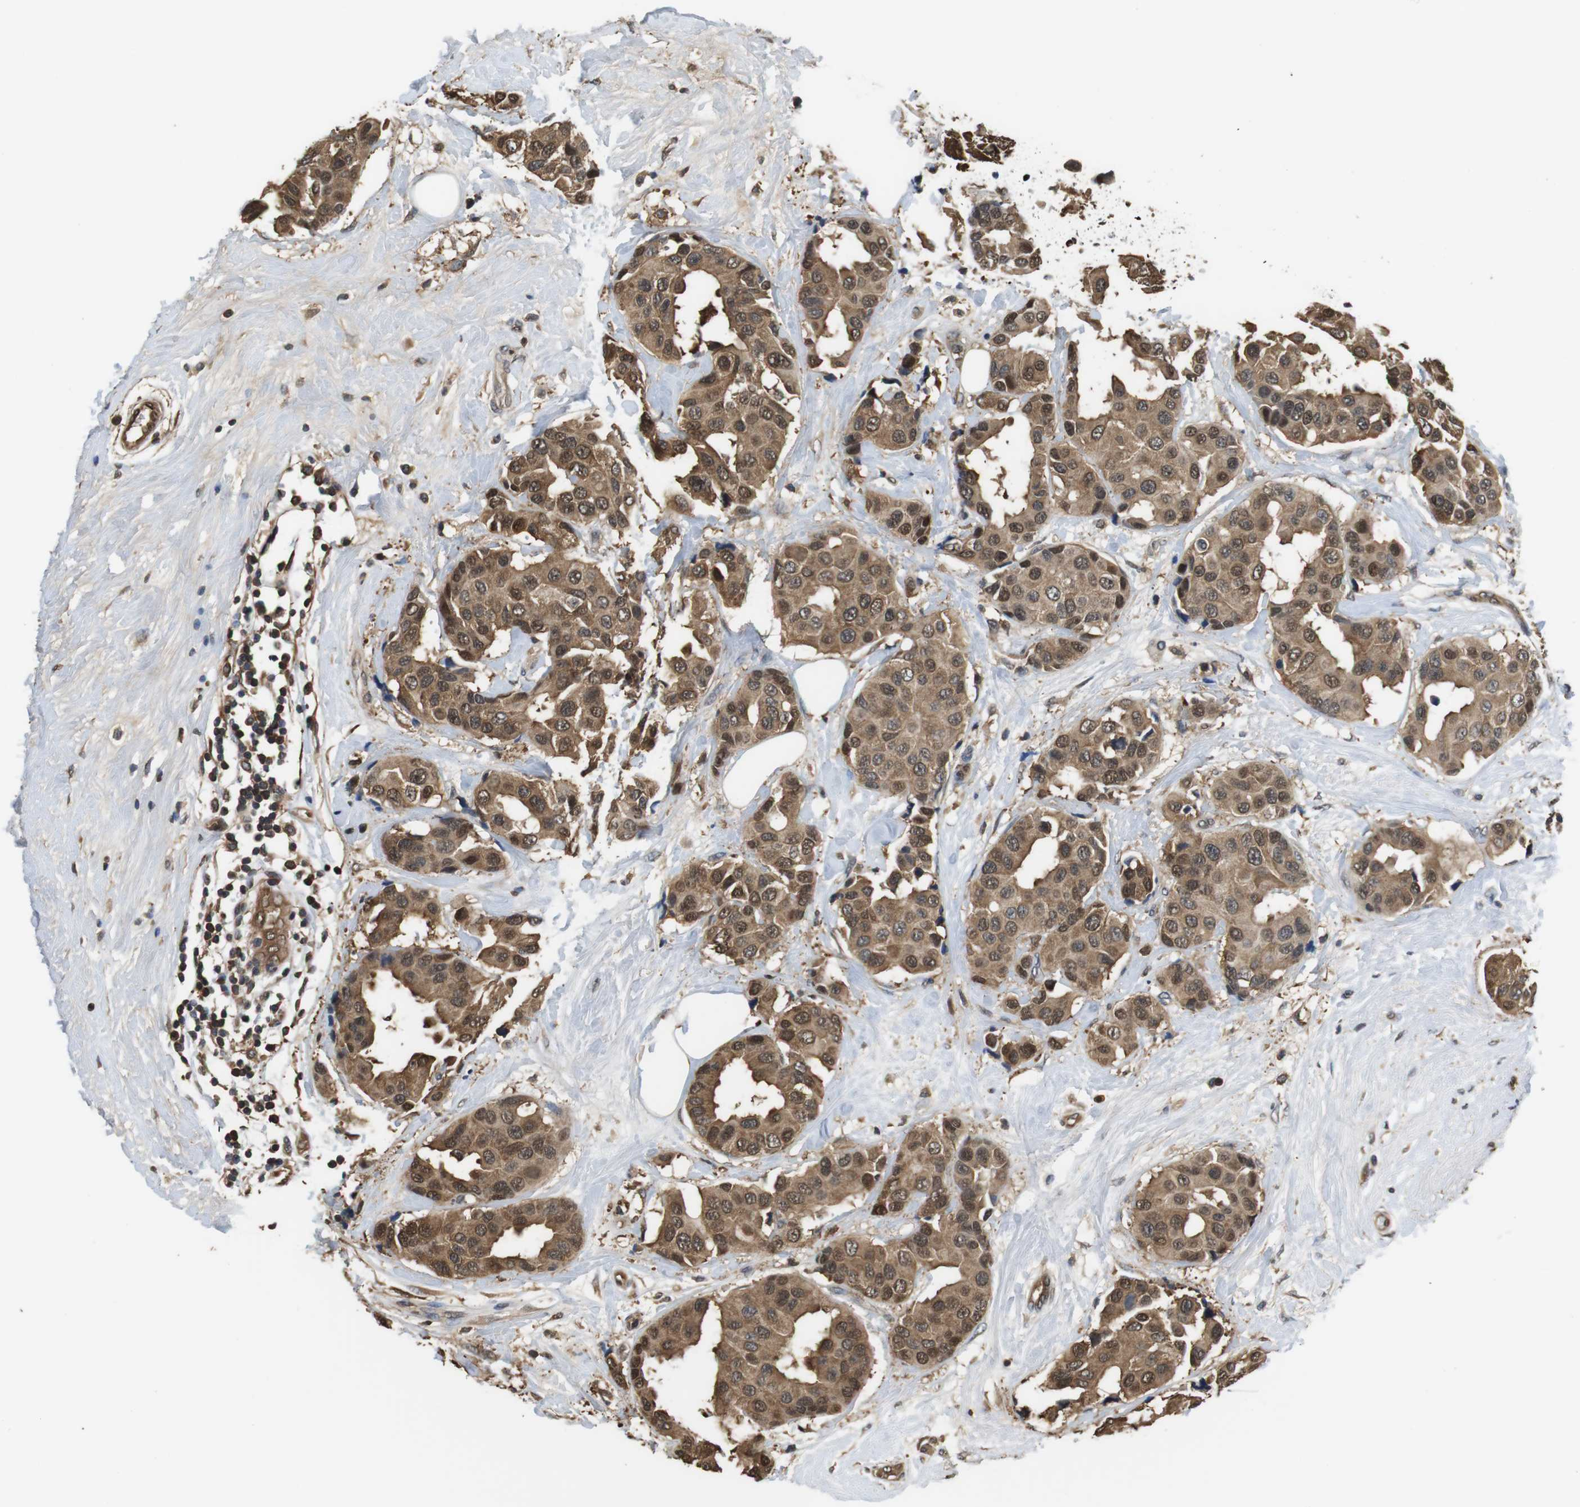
{"staining": {"intensity": "moderate", "quantity": ">75%", "location": "cytoplasmic/membranous,nuclear"}, "tissue": "breast cancer", "cell_type": "Tumor cells", "image_type": "cancer", "snomed": [{"axis": "morphology", "description": "Normal tissue, NOS"}, {"axis": "morphology", "description": "Duct carcinoma"}, {"axis": "topography", "description": "Breast"}], "caption": "Infiltrating ductal carcinoma (breast) stained with a brown dye shows moderate cytoplasmic/membranous and nuclear positive staining in approximately >75% of tumor cells.", "gene": "LDHA", "patient": {"sex": "female", "age": 39}}